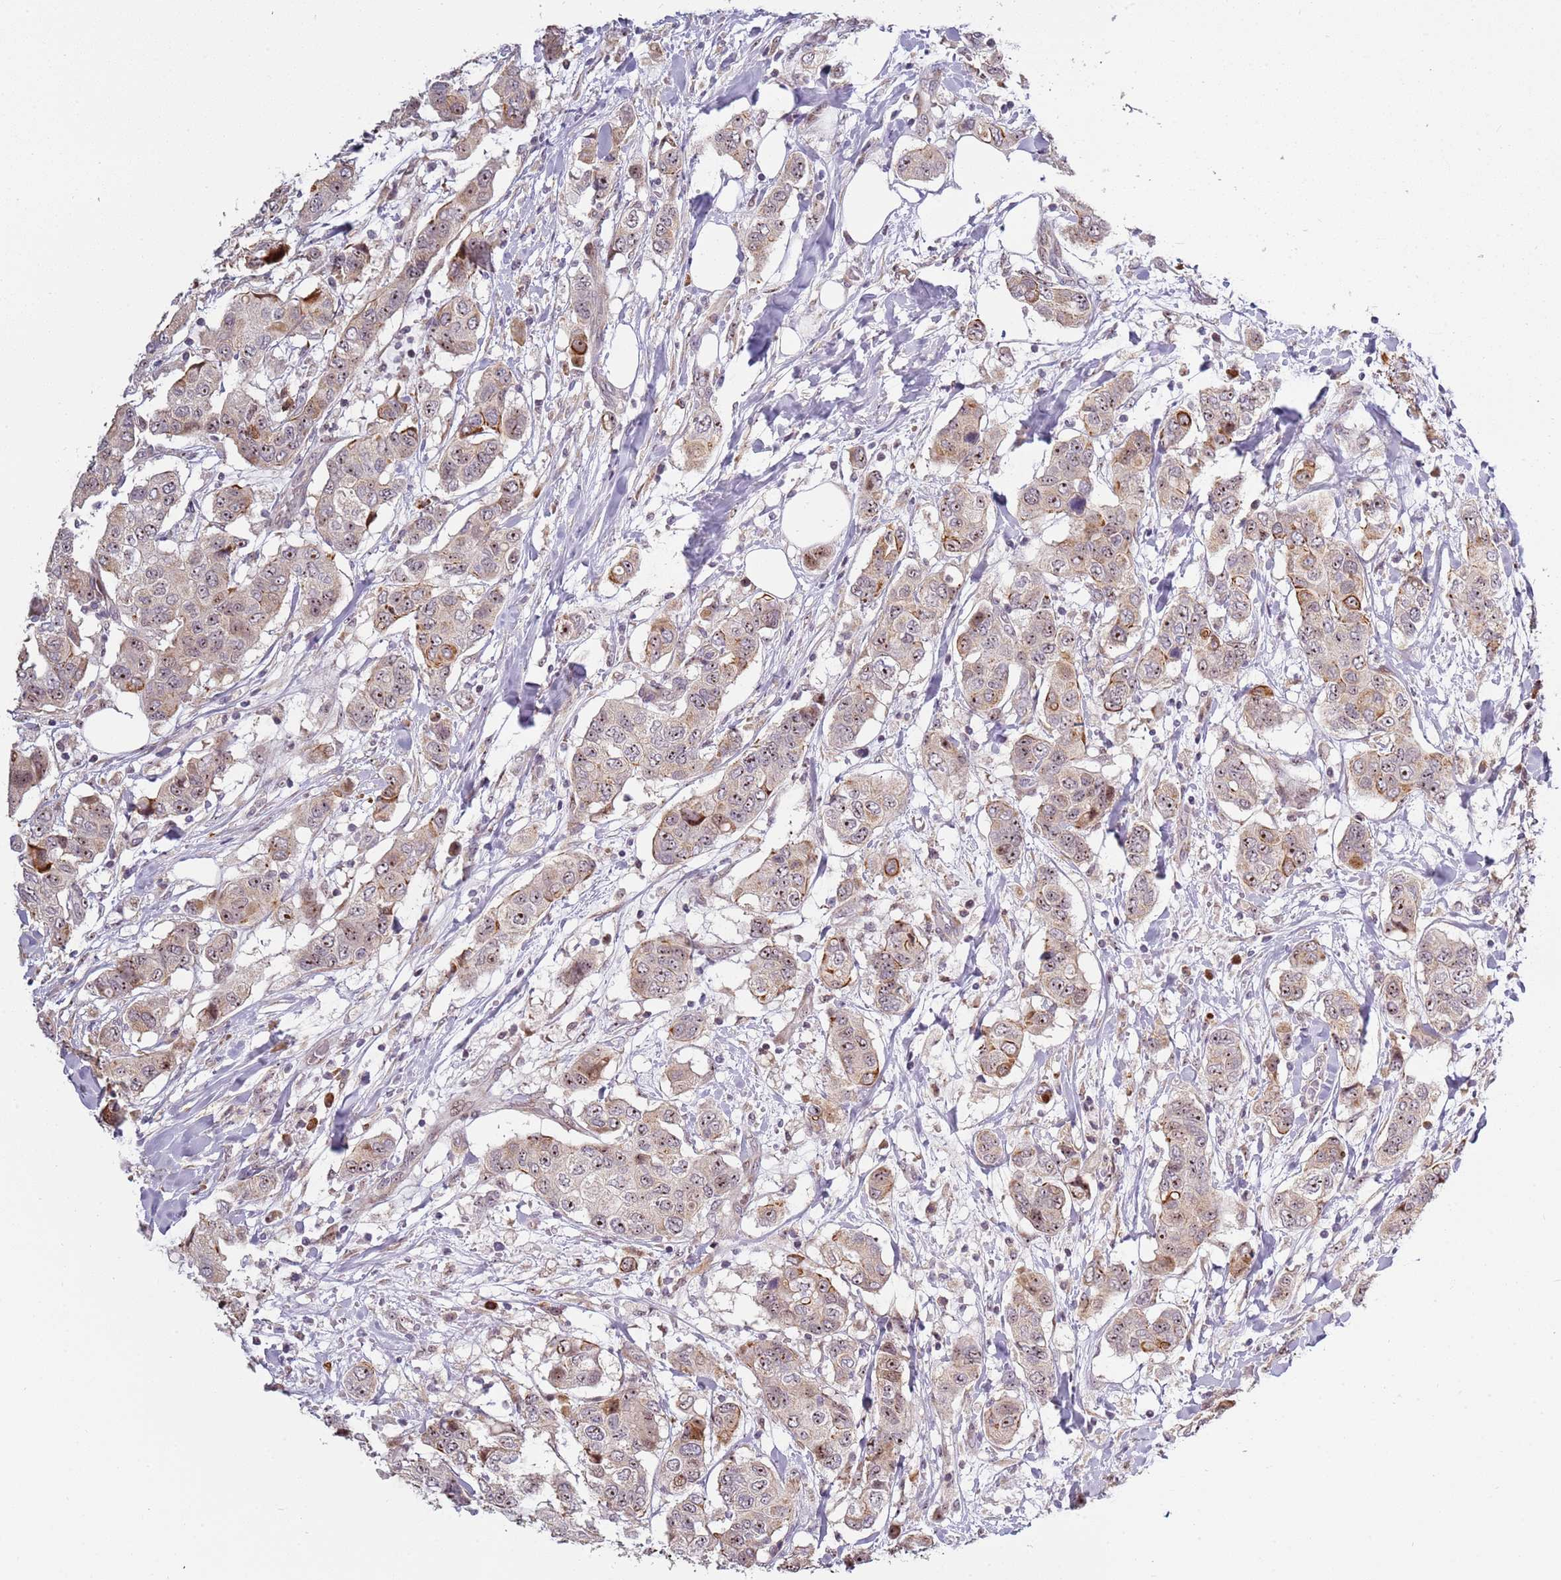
{"staining": {"intensity": "moderate", "quantity": "25%-75%", "location": "cytoplasmic/membranous,nuclear"}, "tissue": "breast cancer", "cell_type": "Tumor cells", "image_type": "cancer", "snomed": [{"axis": "morphology", "description": "Lobular carcinoma"}, {"axis": "topography", "description": "Breast"}], "caption": "Moderate cytoplasmic/membranous and nuclear protein expression is identified in about 25%-75% of tumor cells in breast cancer.", "gene": "UCMA", "patient": {"sex": "female", "age": 51}}